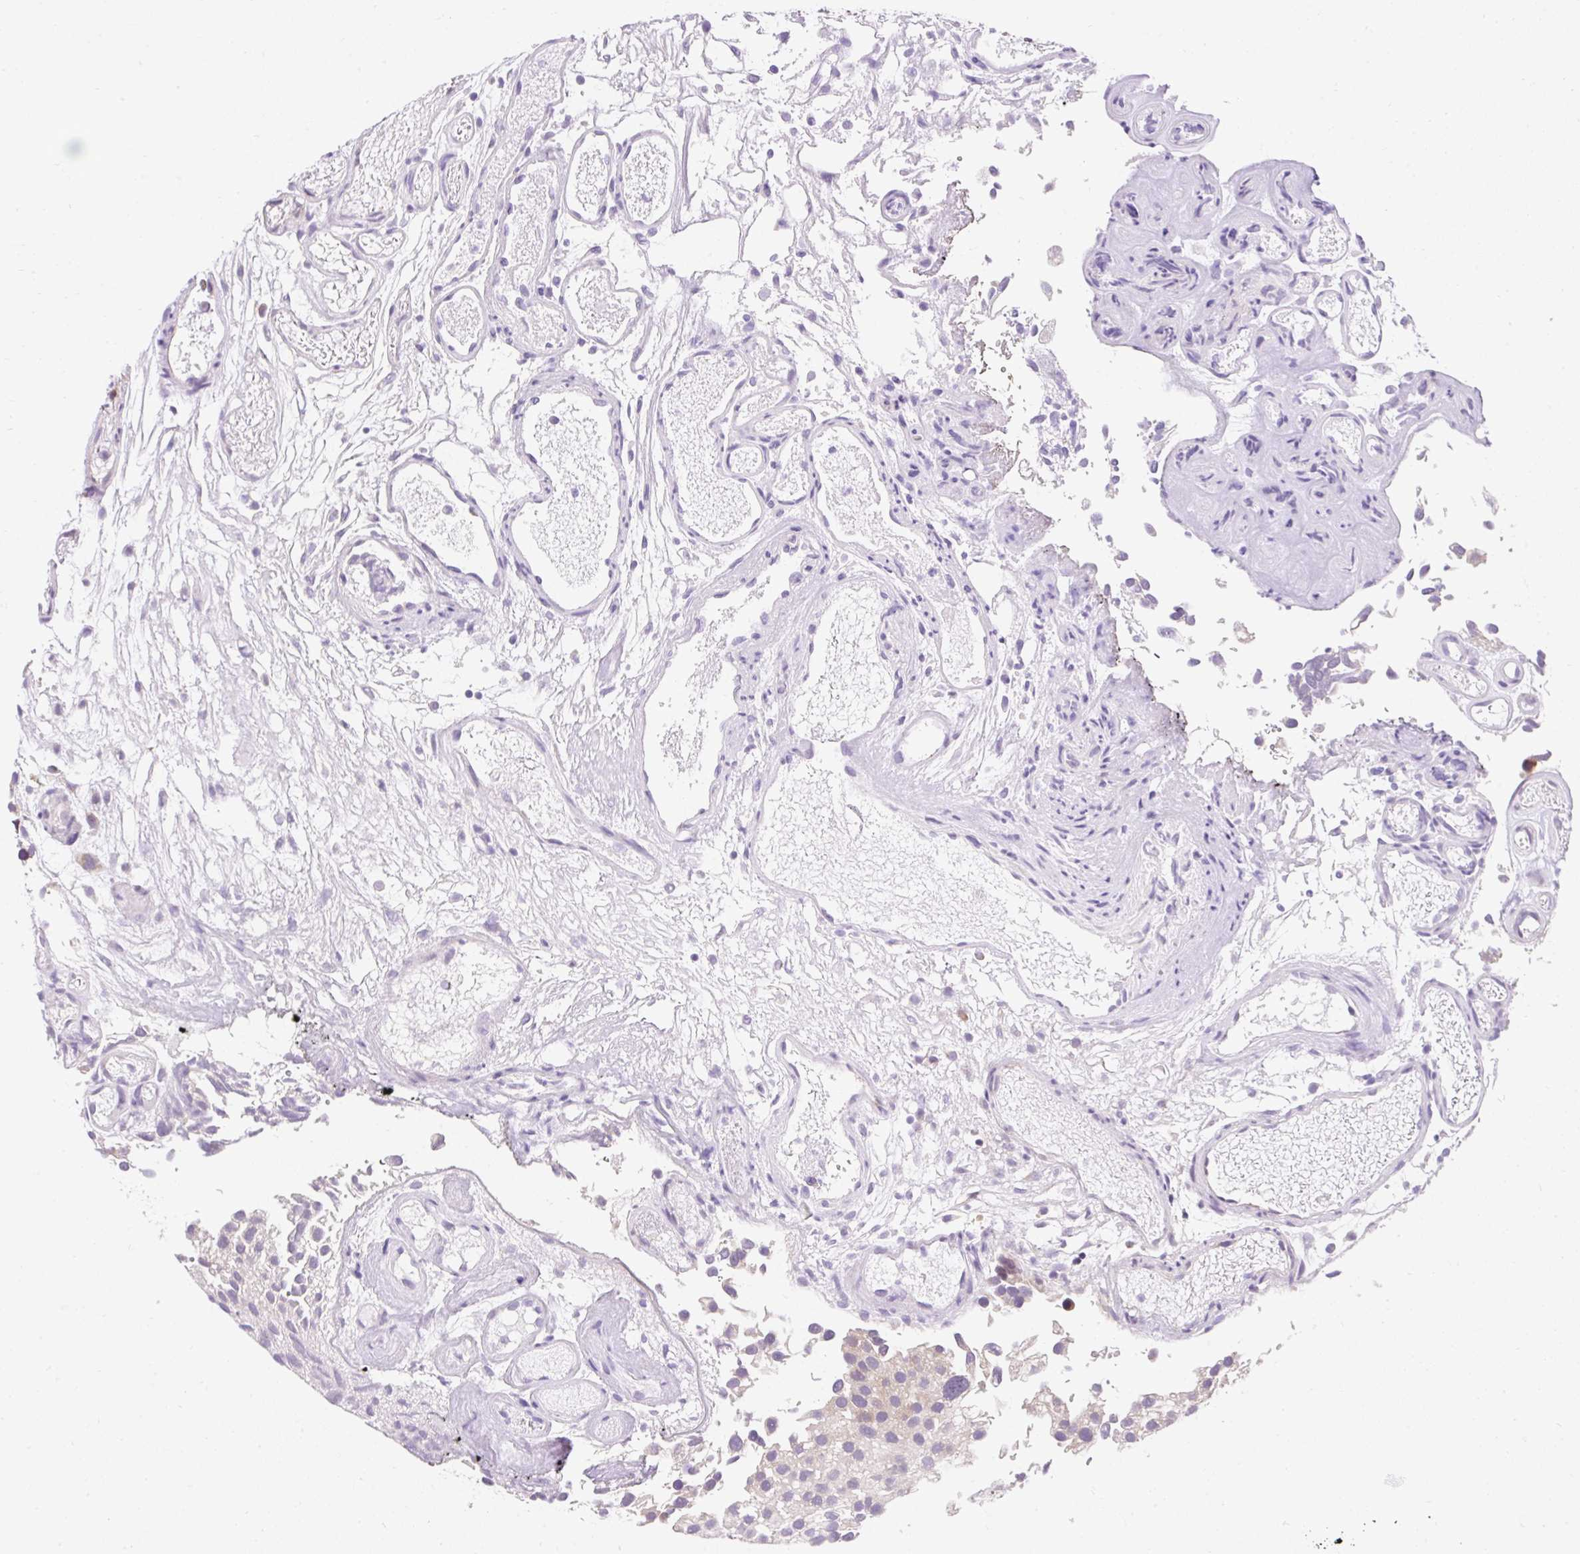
{"staining": {"intensity": "weak", "quantity": "<25%", "location": "cytoplasmic/membranous"}, "tissue": "urothelial cancer", "cell_type": "Tumor cells", "image_type": "cancer", "snomed": [{"axis": "morphology", "description": "Urothelial carcinoma, NOS"}, {"axis": "topography", "description": "Urinary bladder"}], "caption": "This micrograph is of transitional cell carcinoma stained with immunohistochemistry (IHC) to label a protein in brown with the nuclei are counter-stained blue. There is no expression in tumor cells.", "gene": "GPR45", "patient": {"sex": "male", "age": 87}}